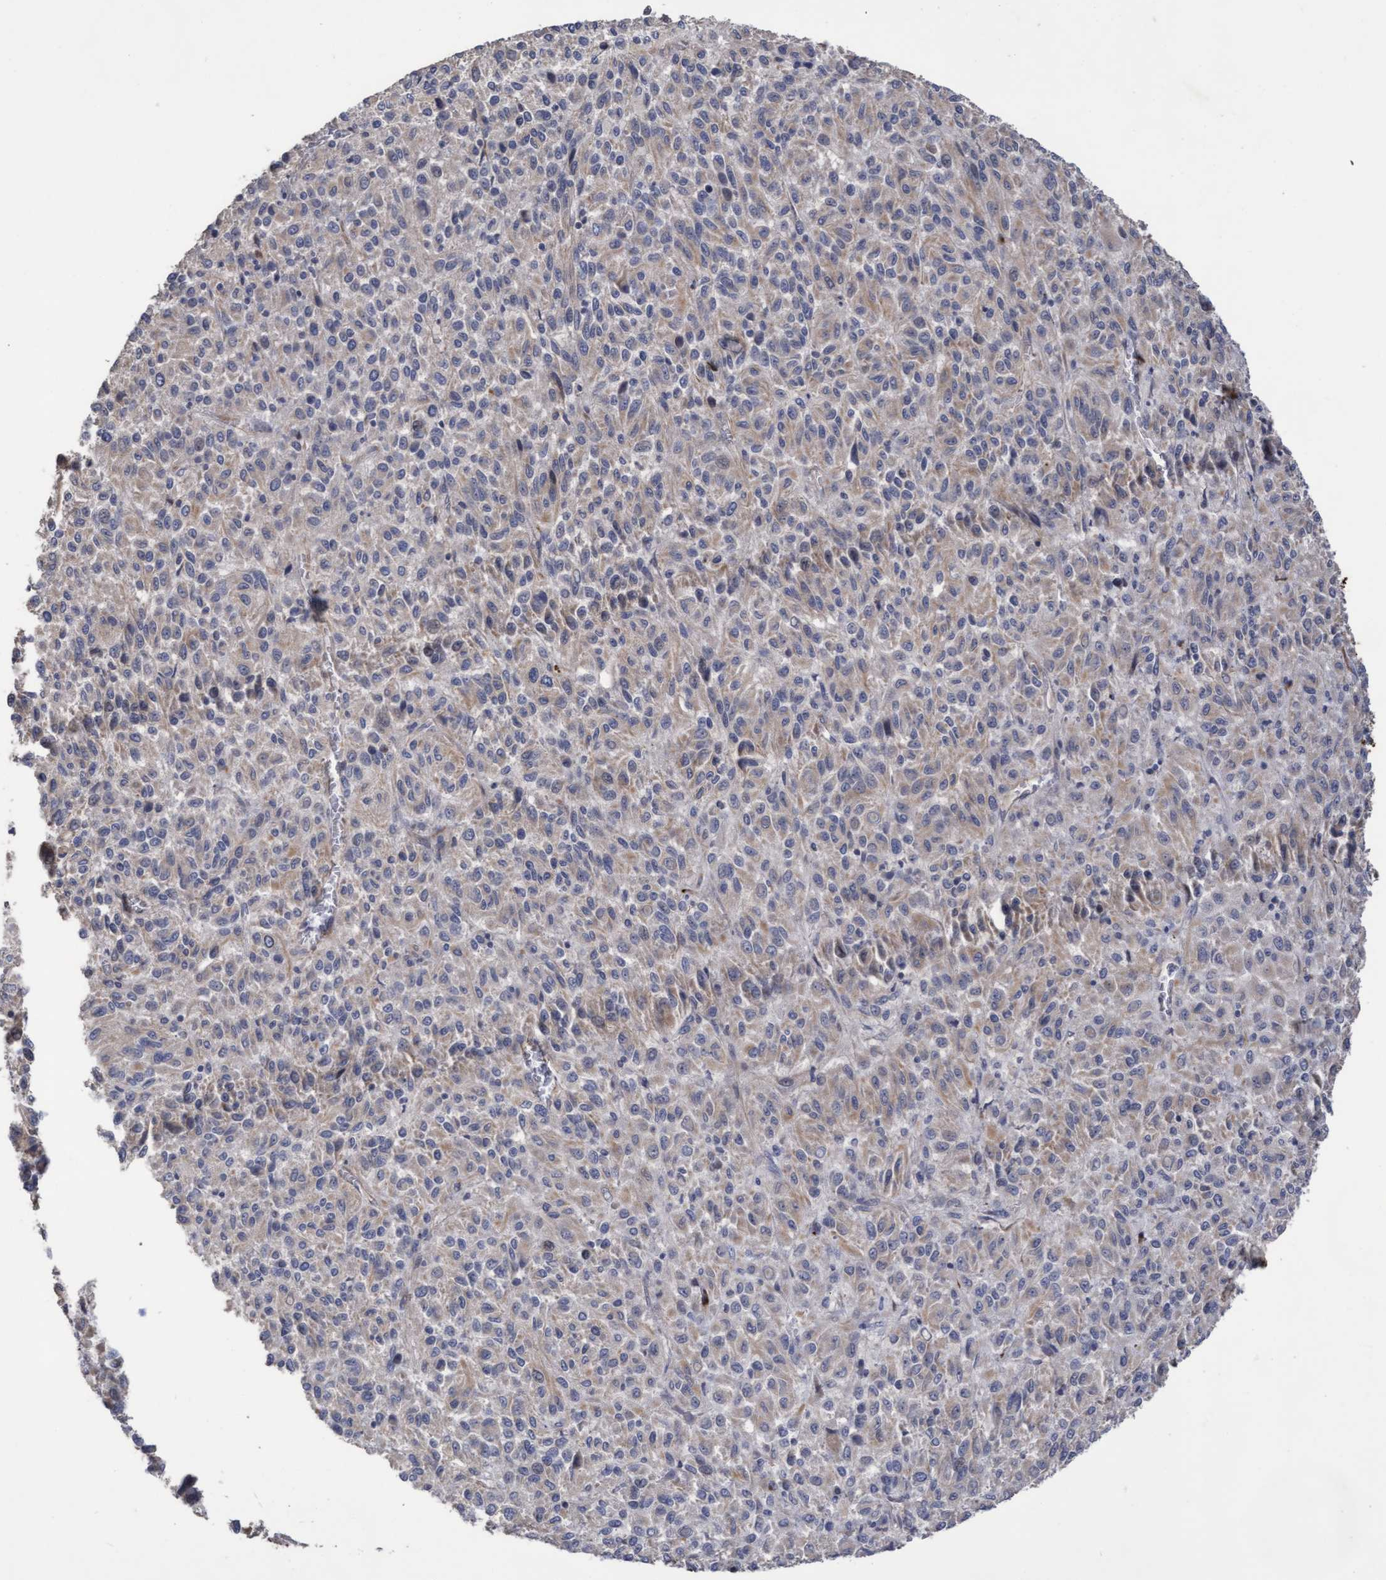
{"staining": {"intensity": "weak", "quantity": "25%-75%", "location": "cytoplasmic/membranous"}, "tissue": "melanoma", "cell_type": "Tumor cells", "image_type": "cancer", "snomed": [{"axis": "morphology", "description": "Malignant melanoma, Metastatic site"}, {"axis": "topography", "description": "Lung"}], "caption": "A high-resolution image shows immunohistochemistry staining of malignant melanoma (metastatic site), which exhibits weak cytoplasmic/membranous expression in about 25%-75% of tumor cells.", "gene": "KRT24", "patient": {"sex": "male", "age": 64}}